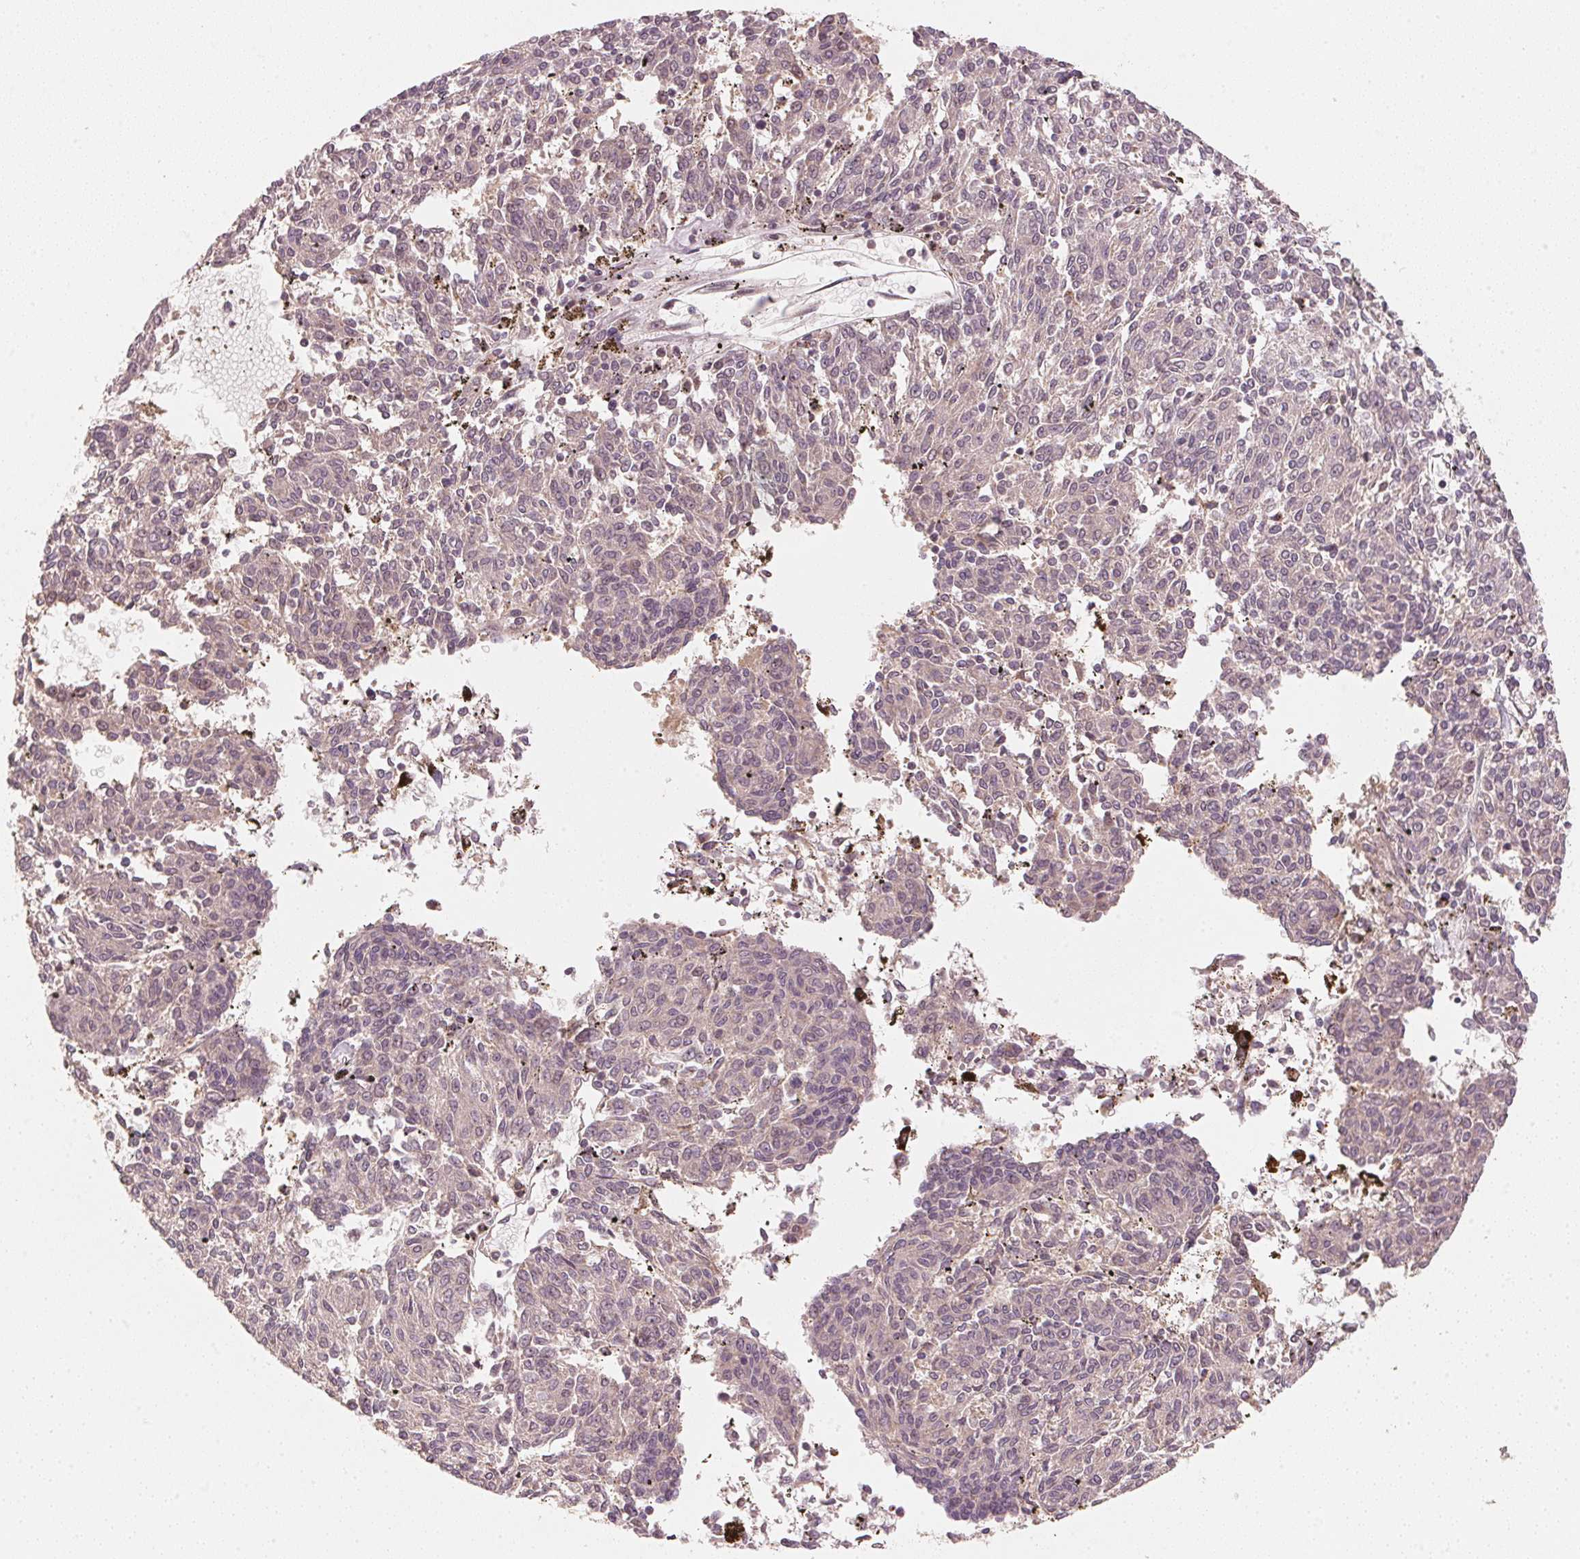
{"staining": {"intensity": "moderate", "quantity": "25%-75%", "location": "cytoplasmic/membranous"}, "tissue": "melanoma", "cell_type": "Tumor cells", "image_type": "cancer", "snomed": [{"axis": "morphology", "description": "Malignant melanoma, NOS"}, {"axis": "topography", "description": "Skin"}], "caption": "Moderate cytoplasmic/membranous staining for a protein is seen in approximately 25%-75% of tumor cells of malignant melanoma using immunohistochemistry.", "gene": "C2orf73", "patient": {"sex": "female", "age": 72}}